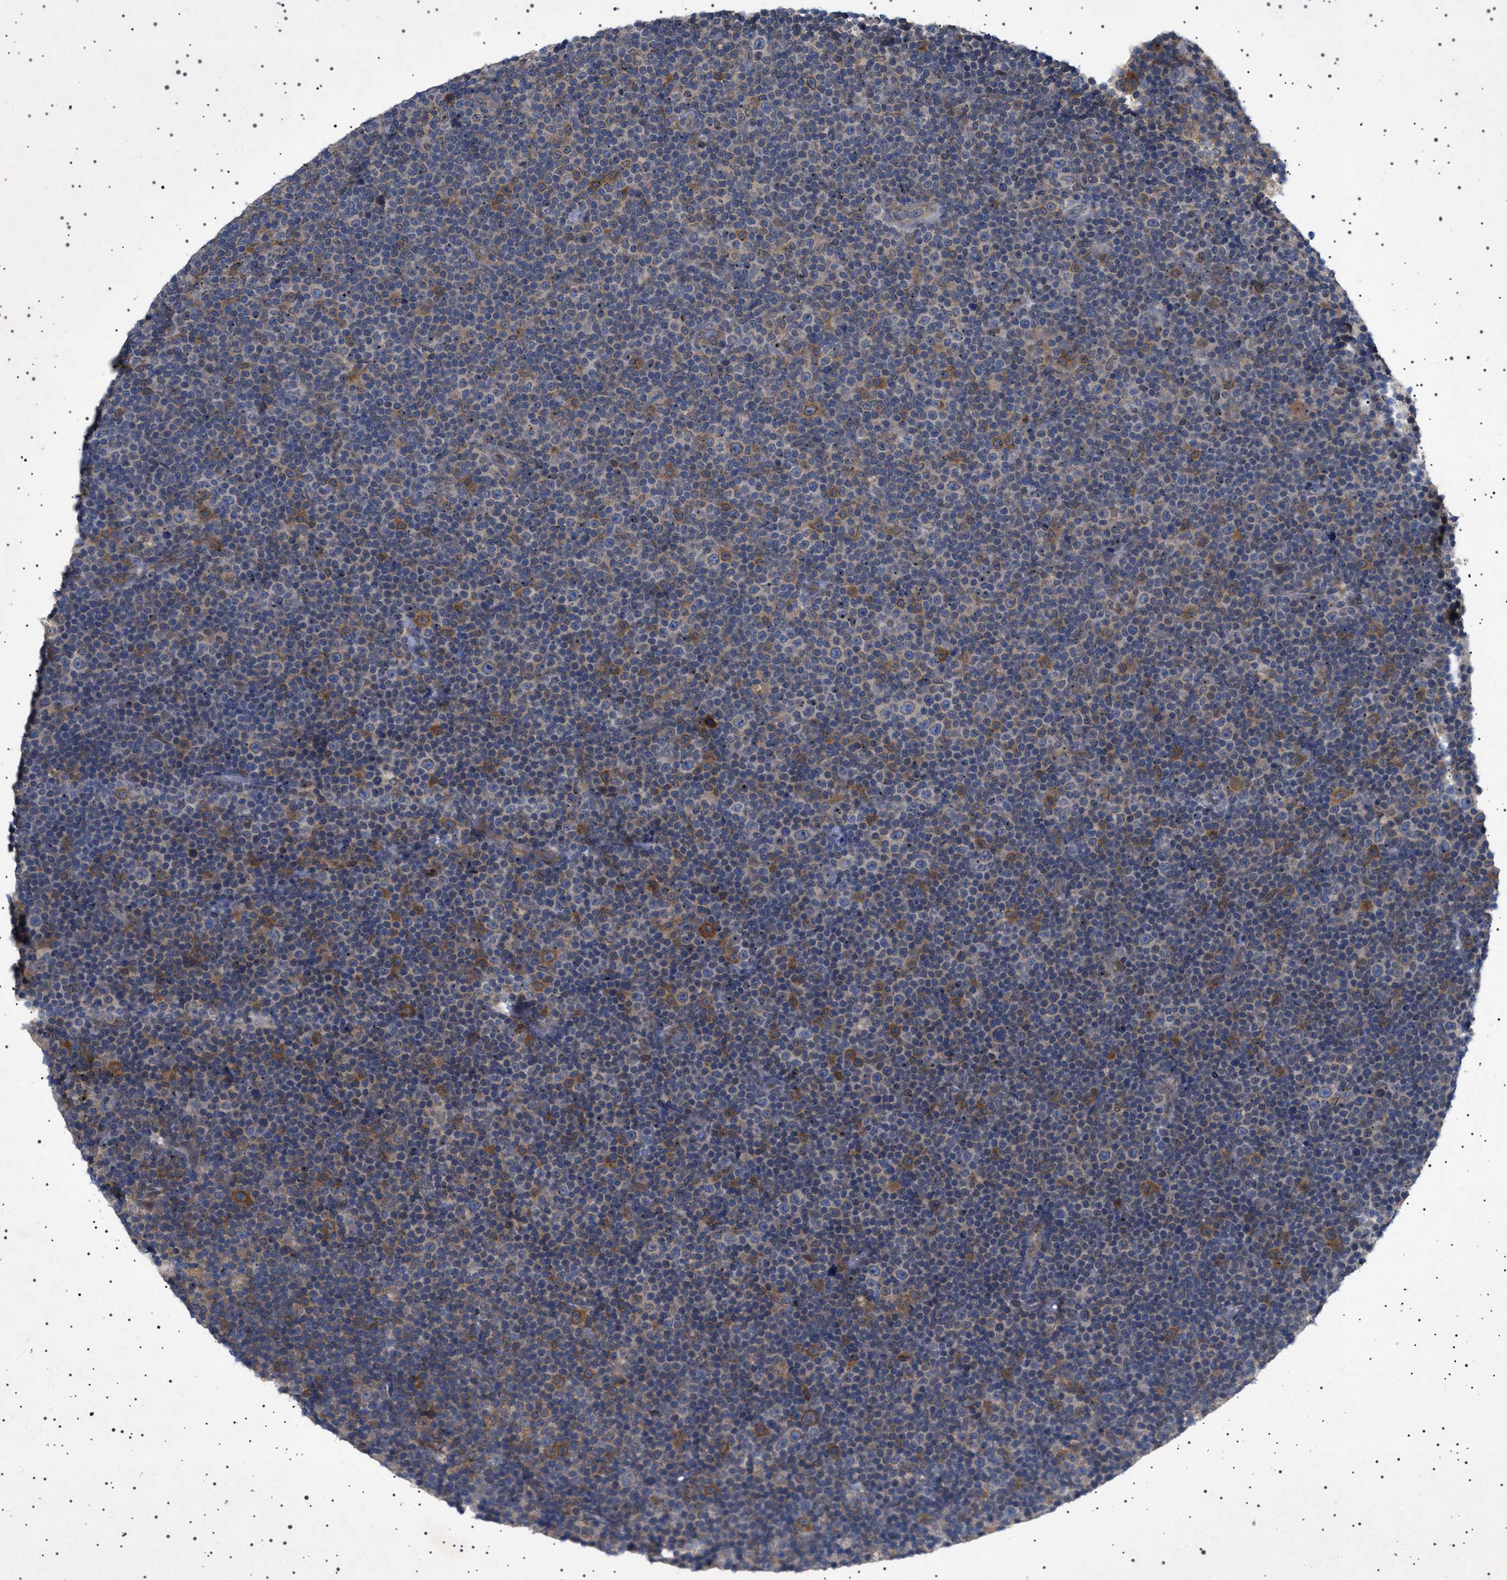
{"staining": {"intensity": "moderate", "quantity": "25%-75%", "location": "cytoplasmic/membranous"}, "tissue": "lymphoma", "cell_type": "Tumor cells", "image_type": "cancer", "snomed": [{"axis": "morphology", "description": "Malignant lymphoma, non-Hodgkin's type, Low grade"}, {"axis": "topography", "description": "Lymph node"}], "caption": "Immunohistochemistry of human lymphoma exhibits medium levels of moderate cytoplasmic/membranous expression in about 25%-75% of tumor cells.", "gene": "NUP93", "patient": {"sex": "female", "age": 67}}